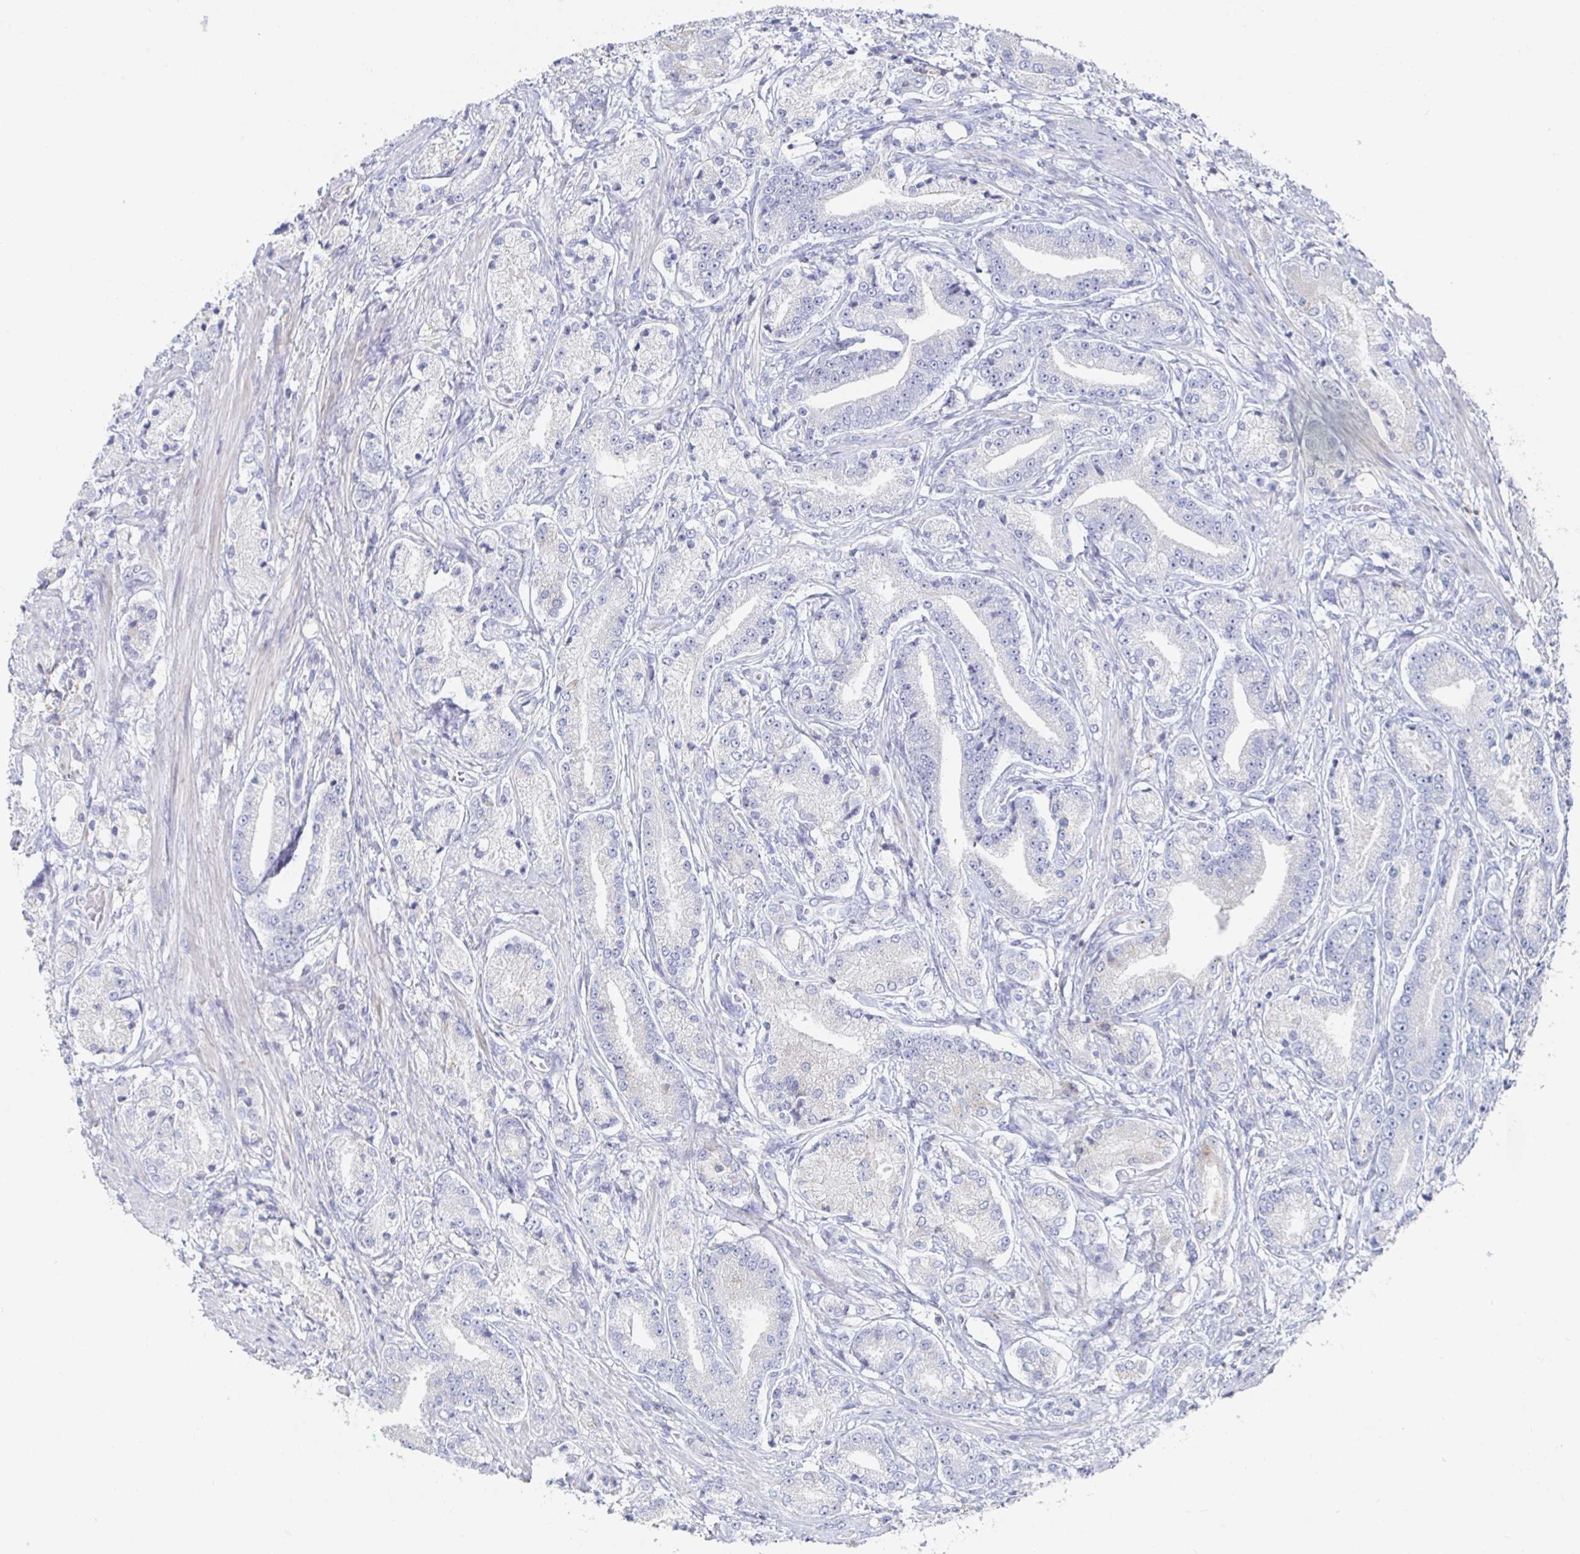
{"staining": {"intensity": "negative", "quantity": "none", "location": "none"}, "tissue": "prostate cancer", "cell_type": "Tumor cells", "image_type": "cancer", "snomed": [{"axis": "morphology", "description": "Adenocarcinoma, High grade"}, {"axis": "topography", "description": "Prostate and seminal vesicle, NOS"}], "caption": "Immunohistochemistry (IHC) image of prostate cancer (adenocarcinoma (high-grade)) stained for a protein (brown), which exhibits no positivity in tumor cells.", "gene": "PIK3CD", "patient": {"sex": "male", "age": 61}}